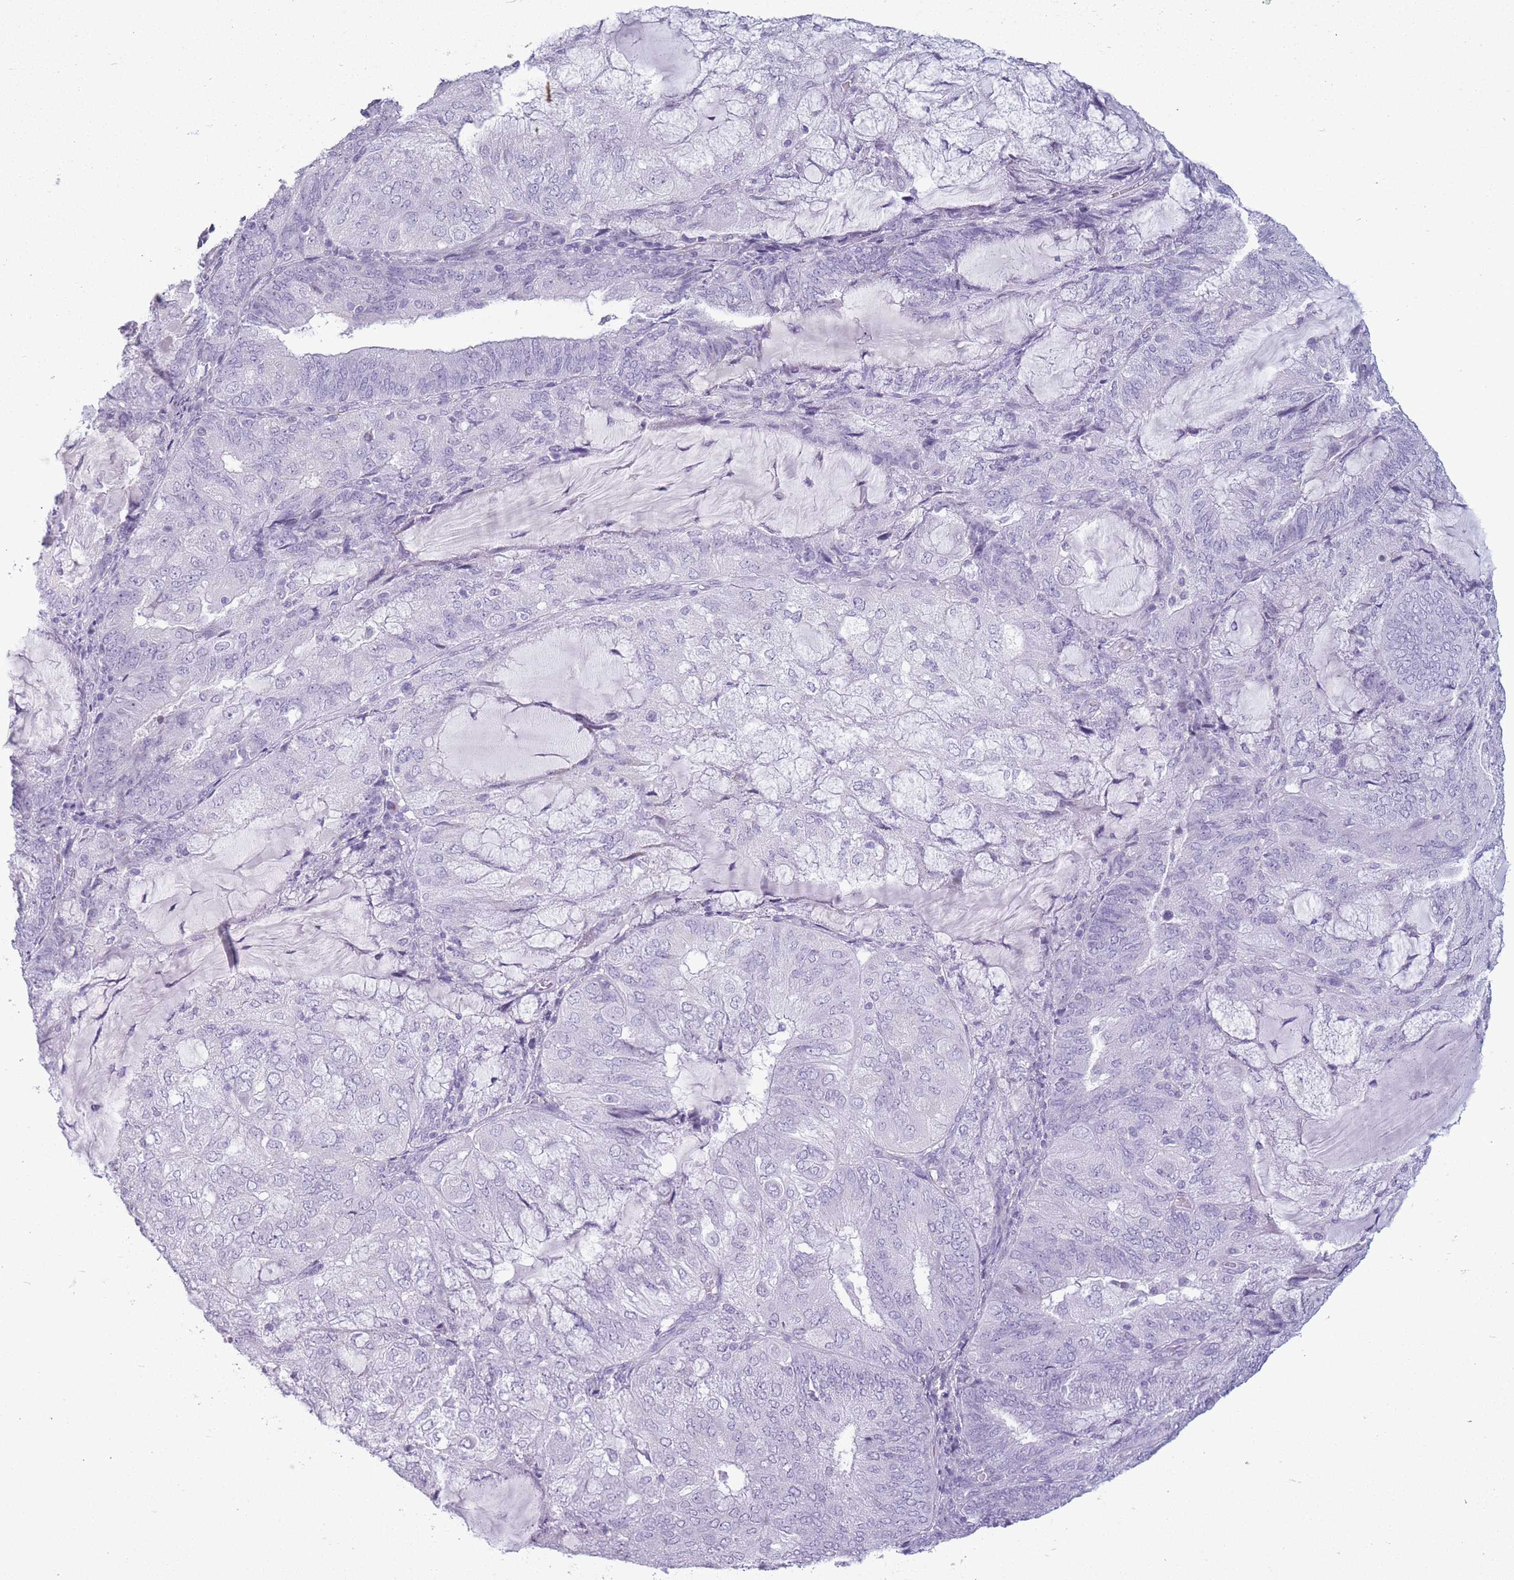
{"staining": {"intensity": "negative", "quantity": "none", "location": "none"}, "tissue": "endometrial cancer", "cell_type": "Tumor cells", "image_type": "cancer", "snomed": [{"axis": "morphology", "description": "Adenocarcinoma, NOS"}, {"axis": "topography", "description": "Endometrium"}], "caption": "Immunohistochemical staining of human endometrial cancer (adenocarcinoma) demonstrates no significant expression in tumor cells. Brightfield microscopy of immunohistochemistry stained with DAB (brown) and hematoxylin (blue), captured at high magnification.", "gene": "GOLGA6D", "patient": {"sex": "female", "age": 81}}